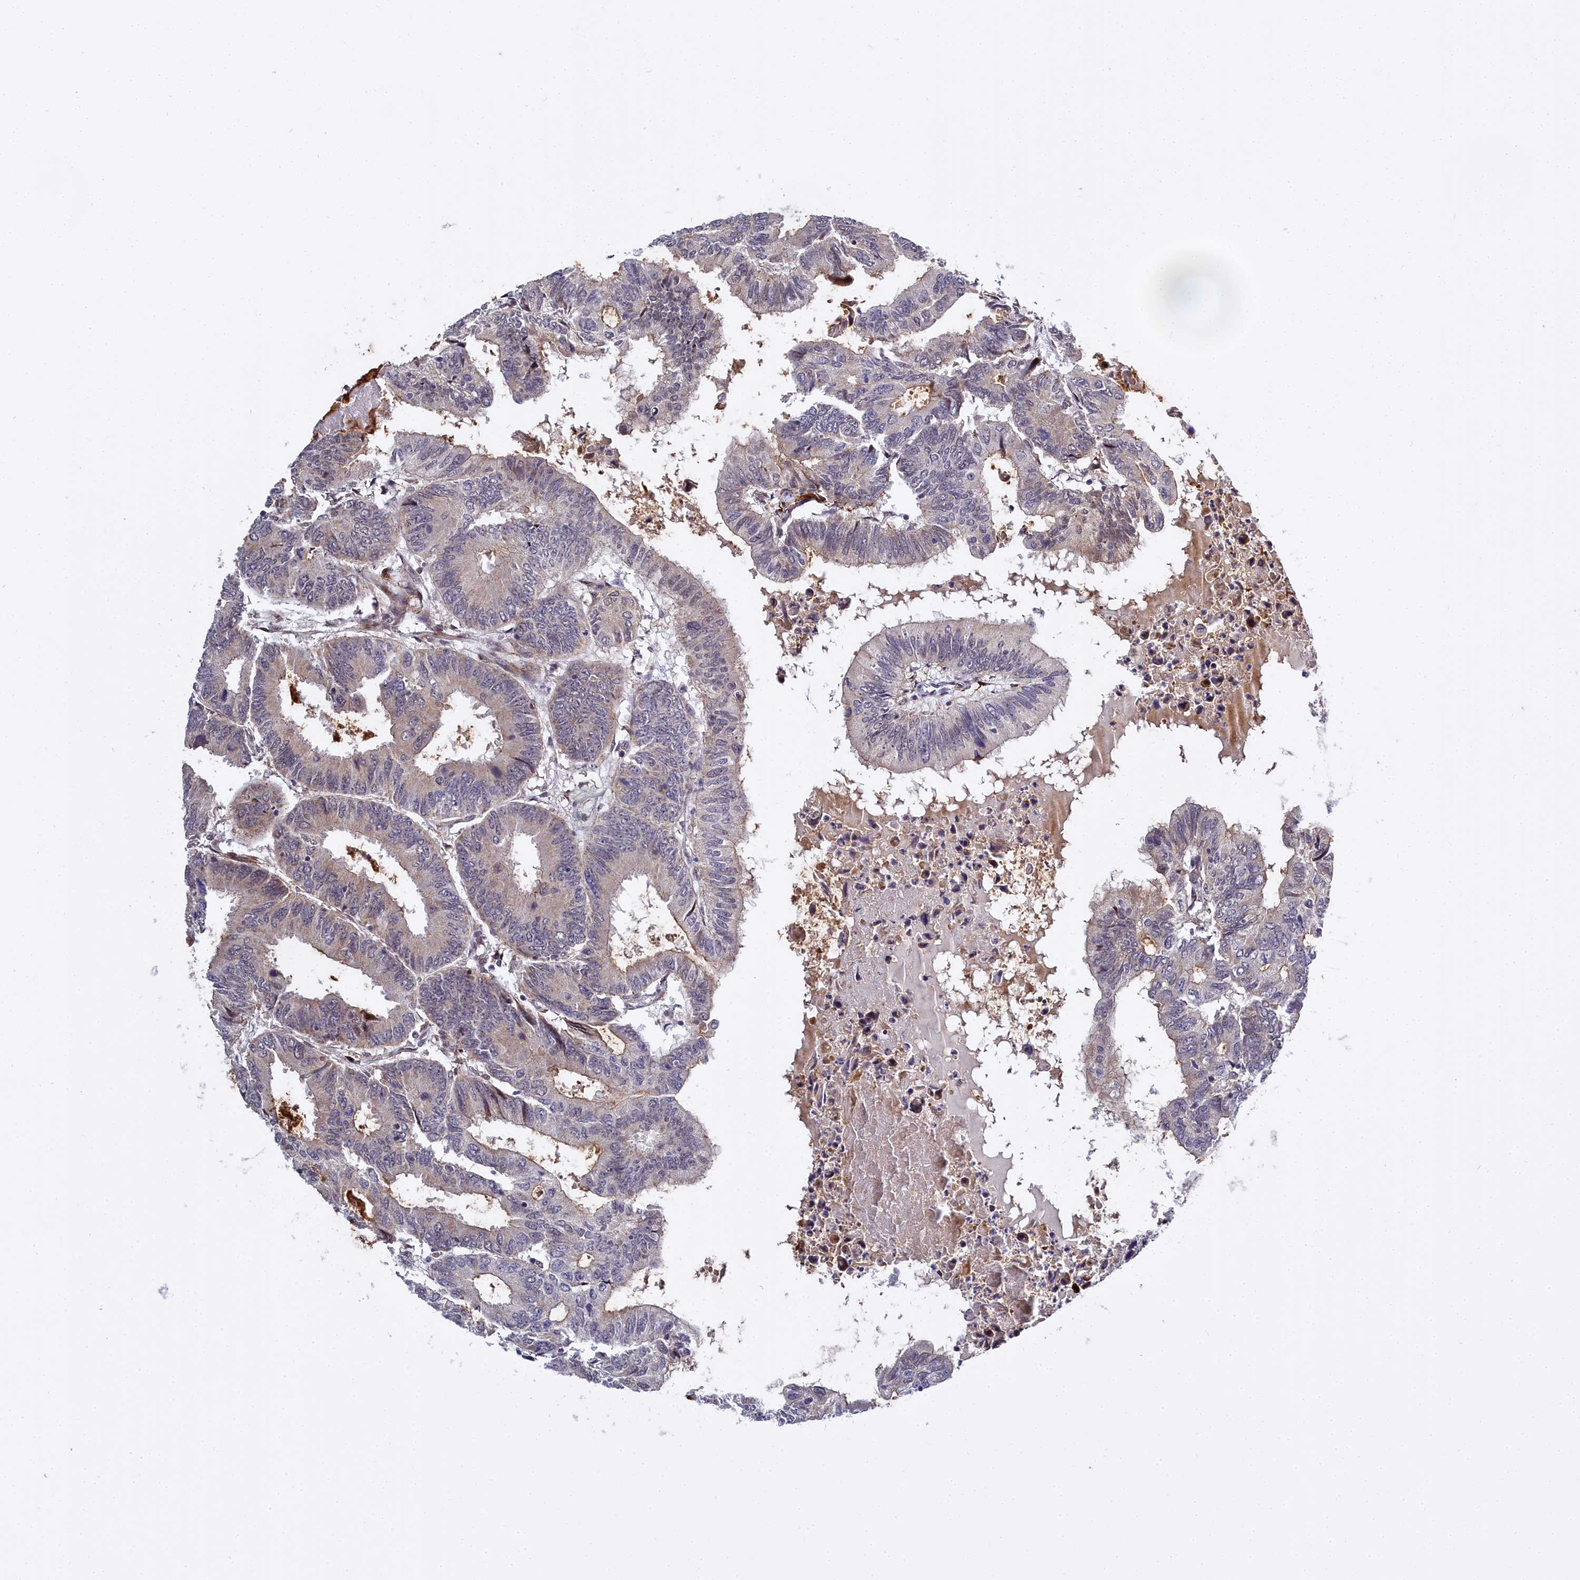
{"staining": {"intensity": "negative", "quantity": "none", "location": "none"}, "tissue": "colorectal cancer", "cell_type": "Tumor cells", "image_type": "cancer", "snomed": [{"axis": "morphology", "description": "Adenocarcinoma, NOS"}, {"axis": "topography", "description": "Colon"}], "caption": "Immunohistochemistry (IHC) histopathology image of human colorectal cancer (adenocarcinoma) stained for a protein (brown), which shows no positivity in tumor cells.", "gene": "MRPS11", "patient": {"sex": "male", "age": 85}}